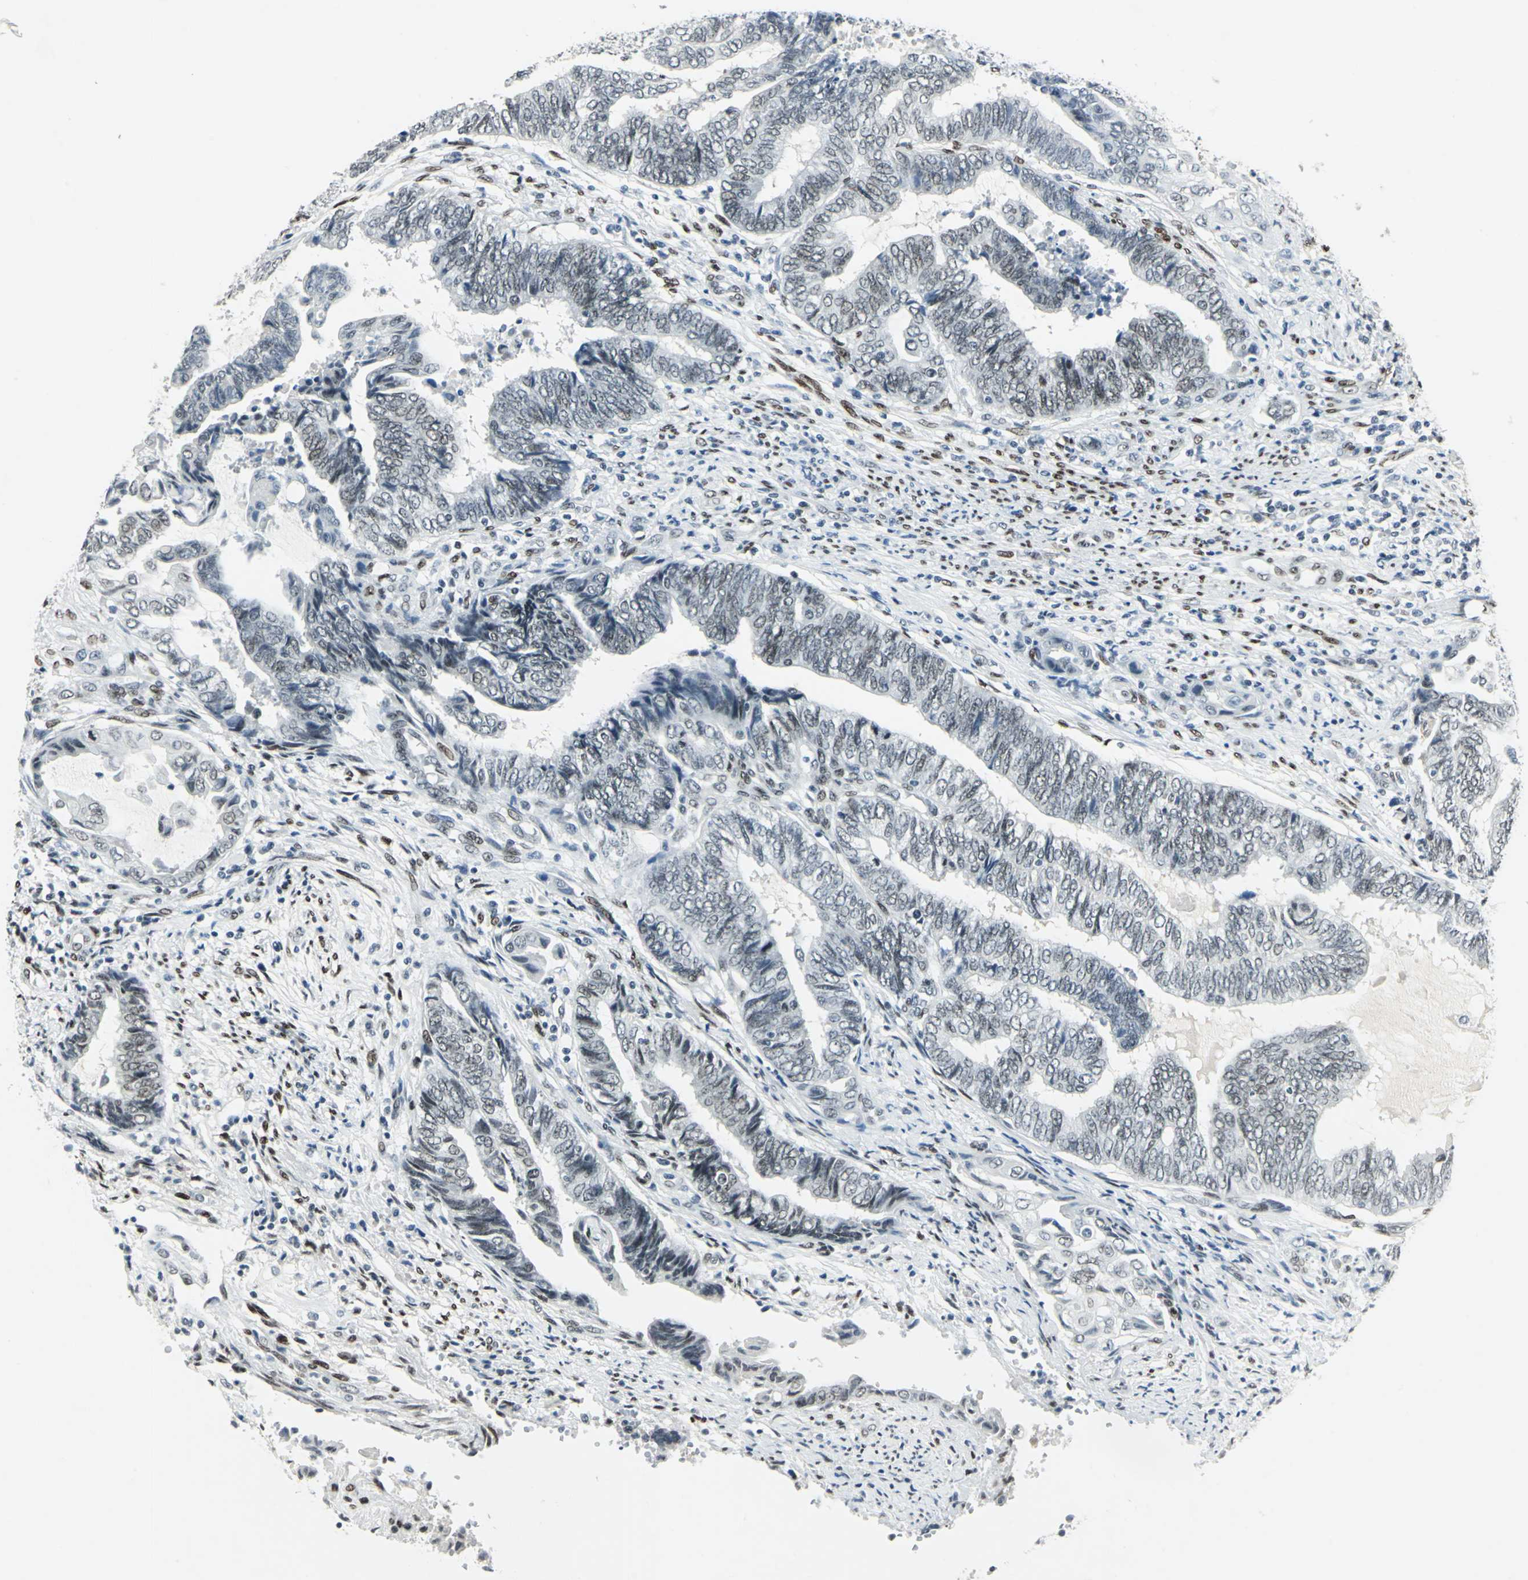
{"staining": {"intensity": "weak", "quantity": "25%-75%", "location": "nuclear"}, "tissue": "endometrial cancer", "cell_type": "Tumor cells", "image_type": "cancer", "snomed": [{"axis": "morphology", "description": "Adenocarcinoma, NOS"}, {"axis": "topography", "description": "Uterus"}, {"axis": "topography", "description": "Endometrium"}], "caption": "This is an image of immunohistochemistry staining of endometrial cancer, which shows weak expression in the nuclear of tumor cells.", "gene": "MEIS2", "patient": {"sex": "female", "age": 70}}